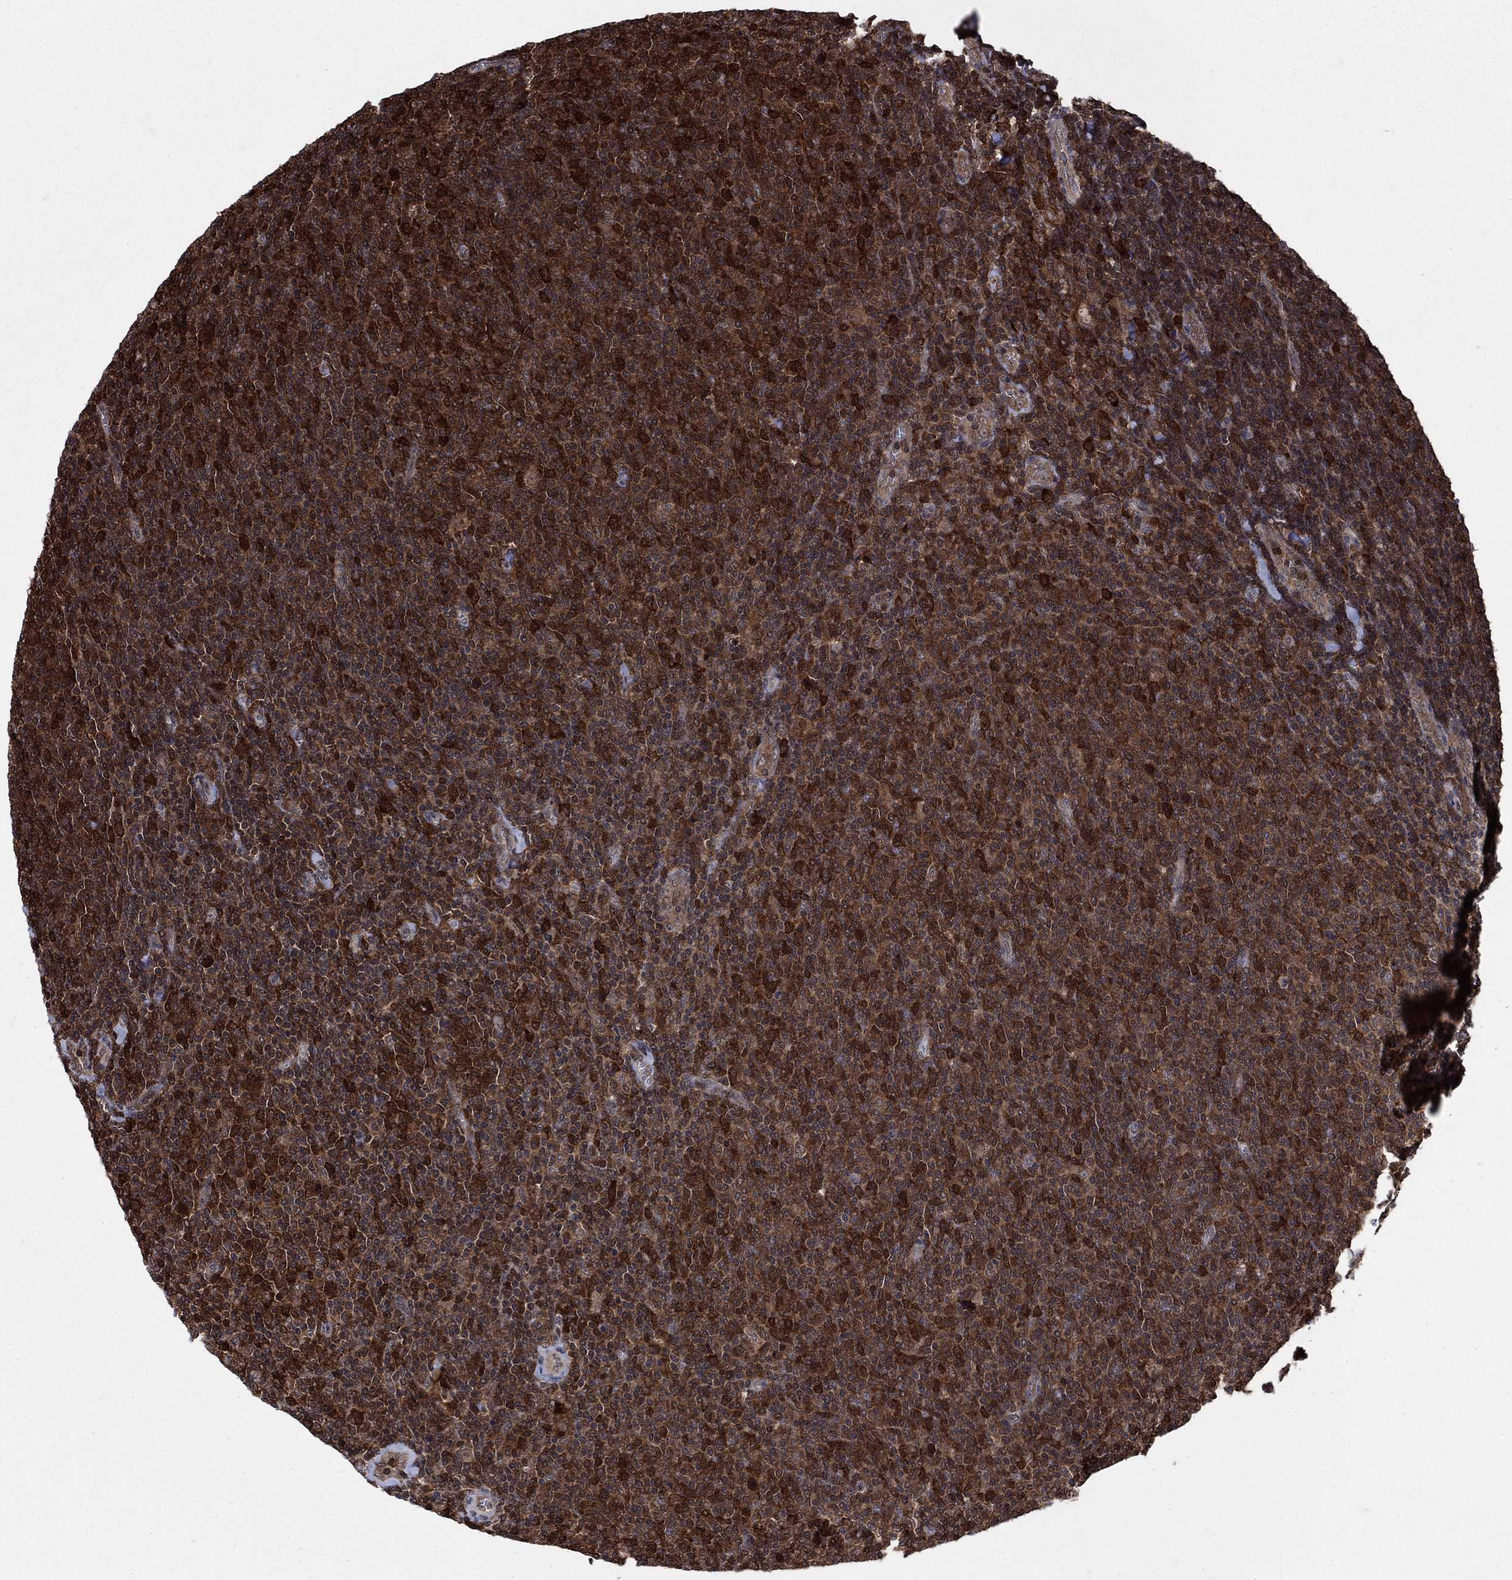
{"staining": {"intensity": "strong", "quantity": ">75%", "location": "cytoplasmic/membranous"}, "tissue": "lymphoma", "cell_type": "Tumor cells", "image_type": "cancer", "snomed": [{"axis": "morphology", "description": "Malignant lymphoma, non-Hodgkin's type, Low grade"}, {"axis": "topography", "description": "Lymph node"}], "caption": "A high amount of strong cytoplasmic/membranous staining is appreciated in approximately >75% of tumor cells in lymphoma tissue.", "gene": "CACYBP", "patient": {"sex": "male", "age": 52}}